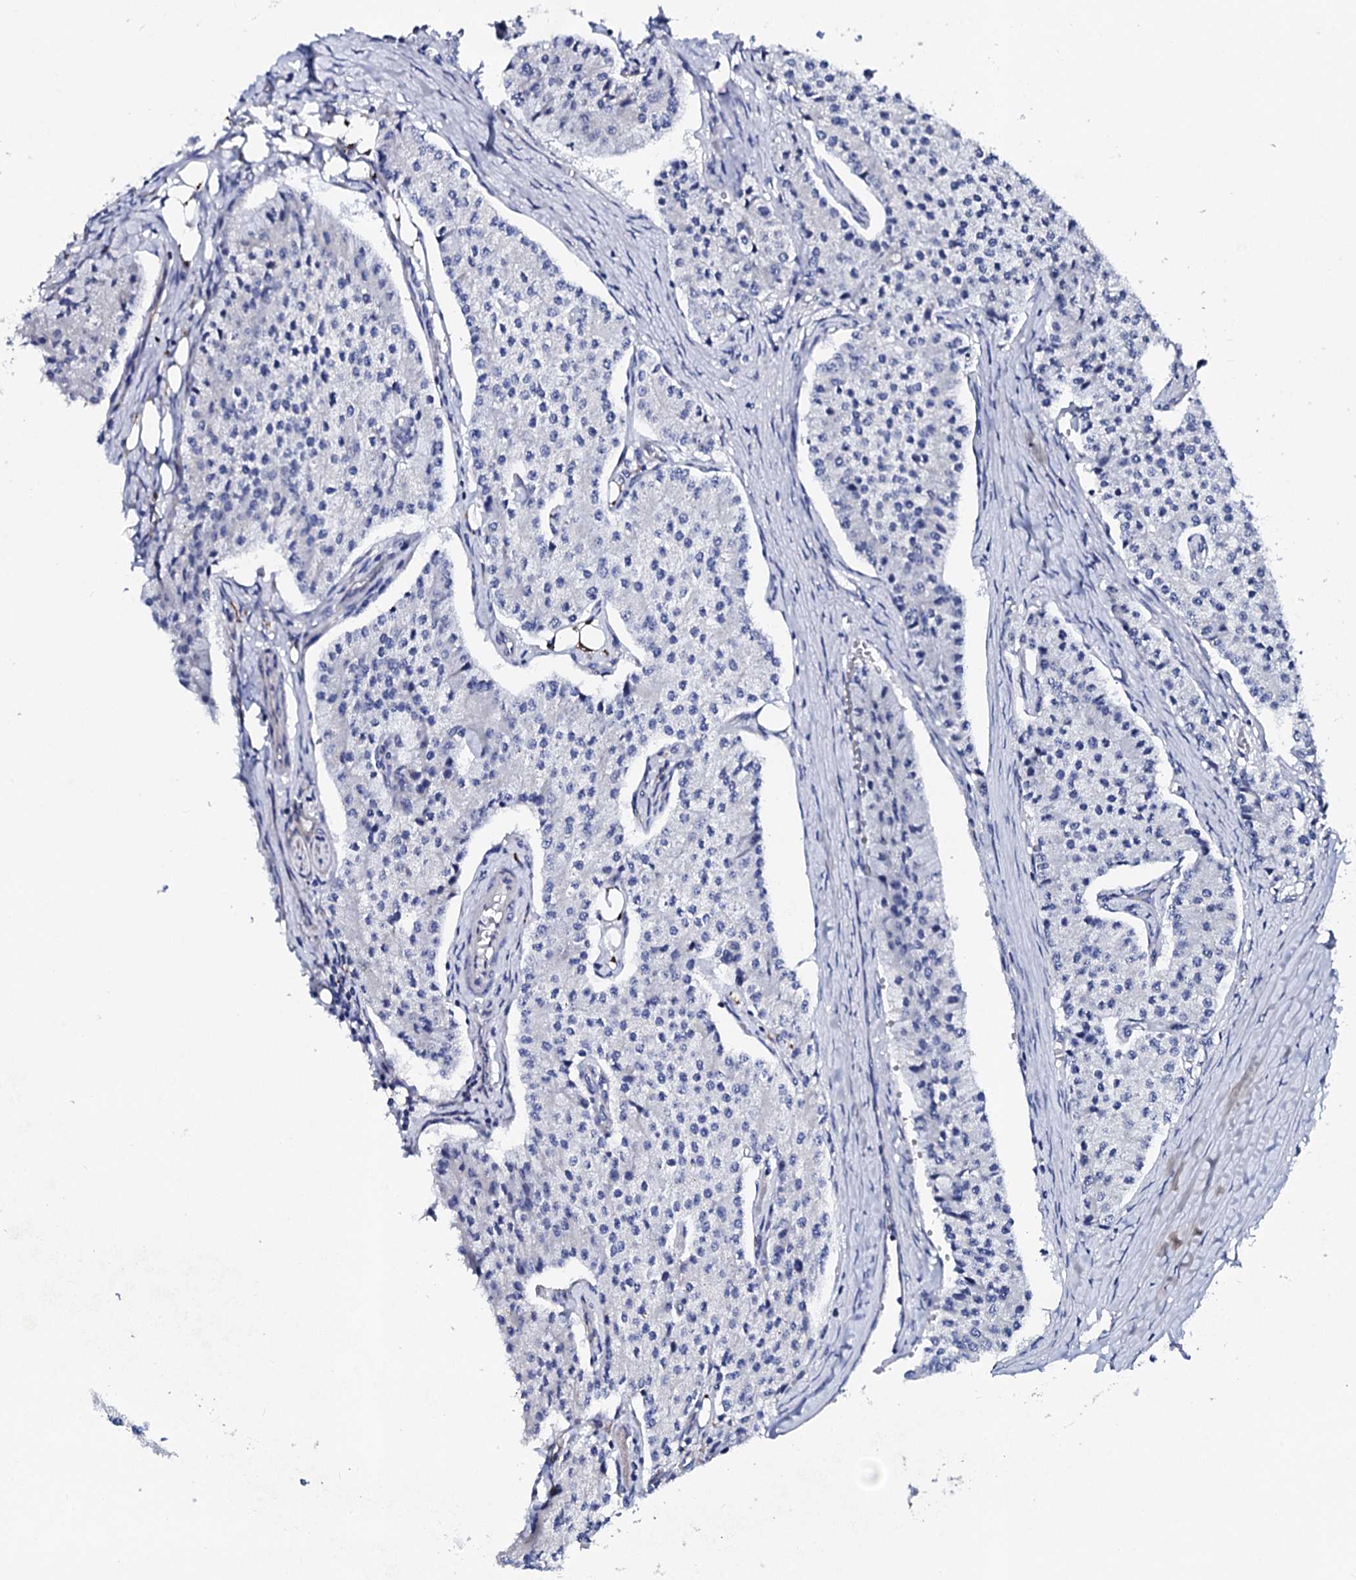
{"staining": {"intensity": "negative", "quantity": "none", "location": "none"}, "tissue": "carcinoid", "cell_type": "Tumor cells", "image_type": "cancer", "snomed": [{"axis": "morphology", "description": "Carcinoid, malignant, NOS"}, {"axis": "topography", "description": "Colon"}], "caption": "An image of carcinoid stained for a protein demonstrates no brown staining in tumor cells.", "gene": "KLHL32", "patient": {"sex": "female", "age": 52}}